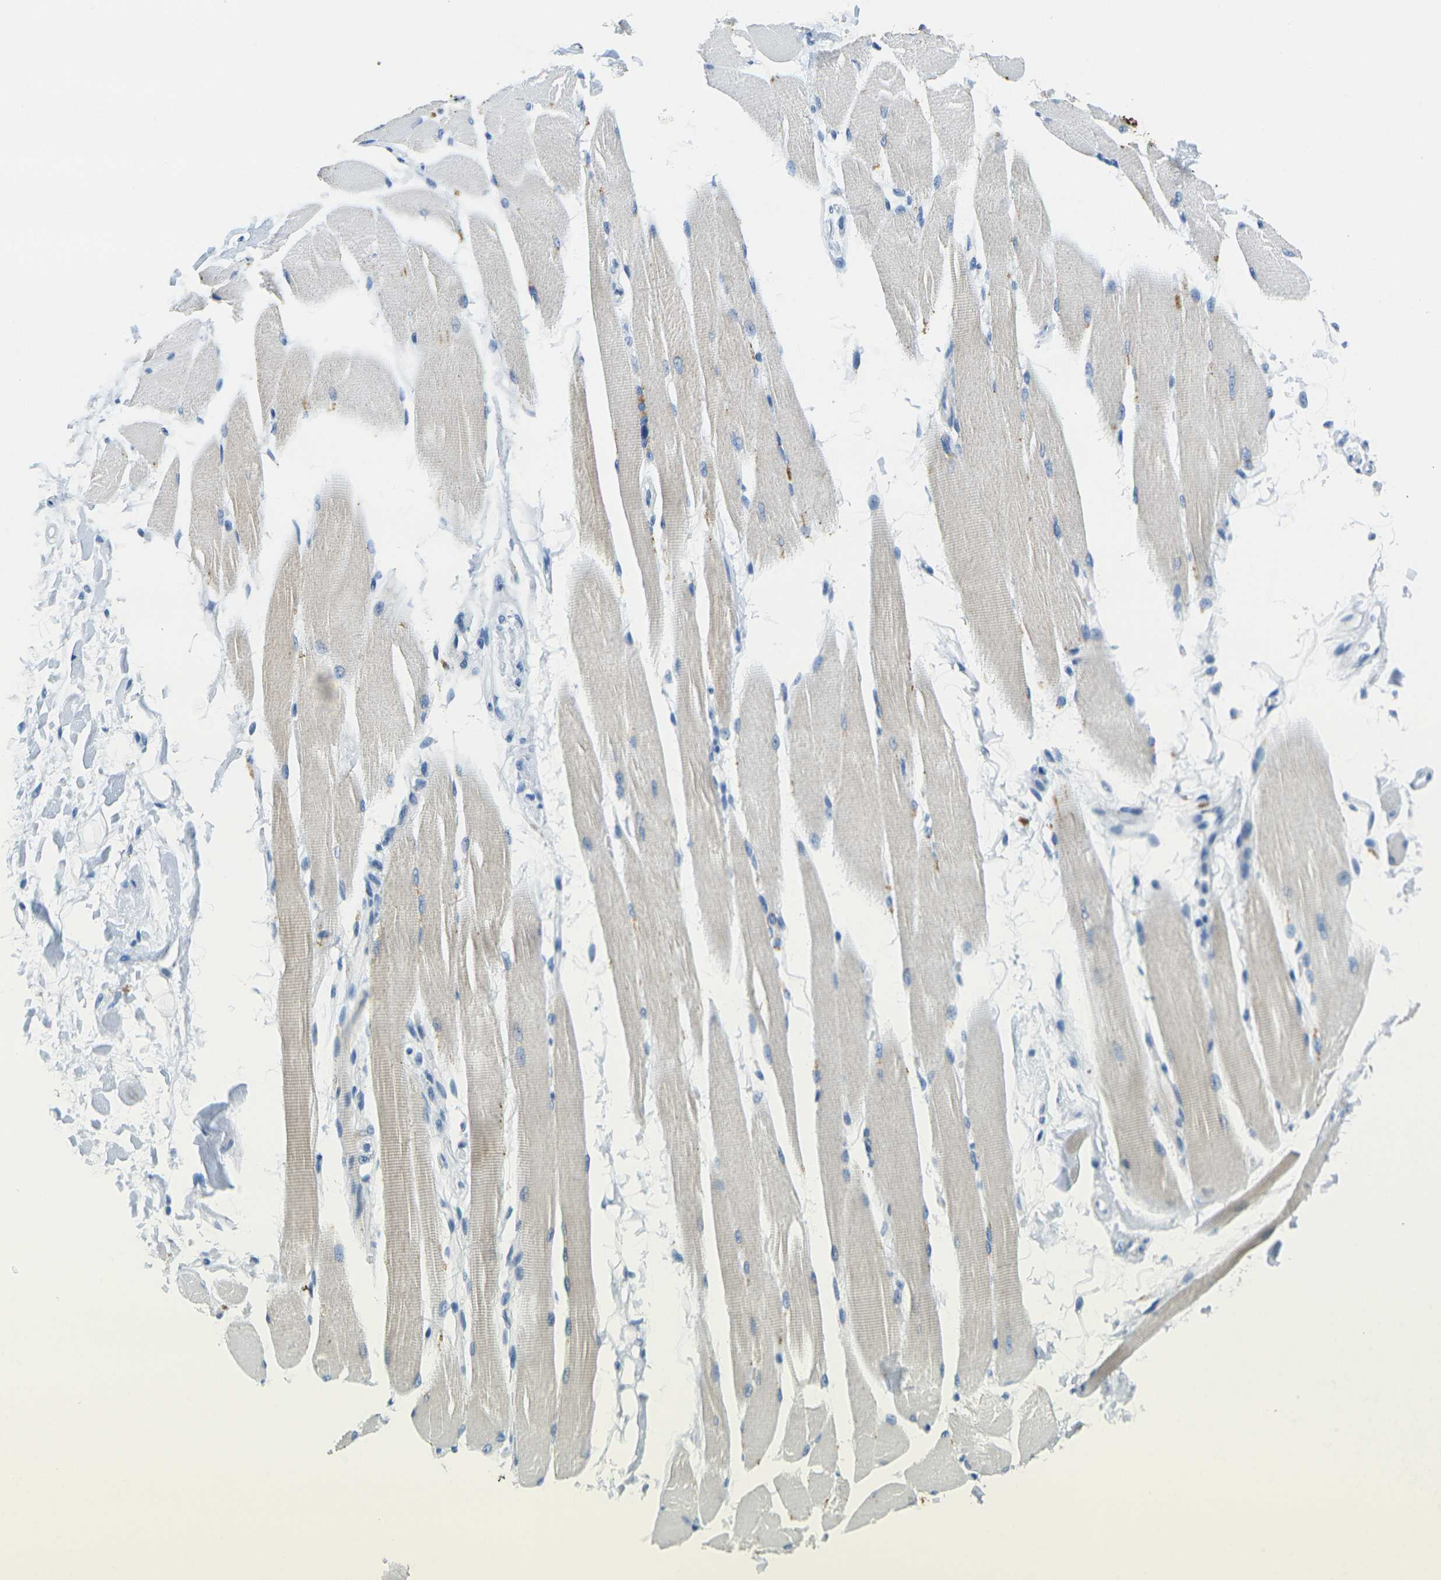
{"staining": {"intensity": "weak", "quantity": "<25%", "location": "cytoplasmic/membranous"}, "tissue": "skeletal muscle", "cell_type": "Myocytes", "image_type": "normal", "snomed": [{"axis": "morphology", "description": "Normal tissue, NOS"}, {"axis": "topography", "description": "Skeletal muscle"}, {"axis": "topography", "description": "Peripheral nerve tissue"}], "caption": "An image of skeletal muscle stained for a protein shows no brown staining in myocytes. (DAB immunohistochemistry with hematoxylin counter stain).", "gene": "GPR15", "patient": {"sex": "female", "age": 84}}